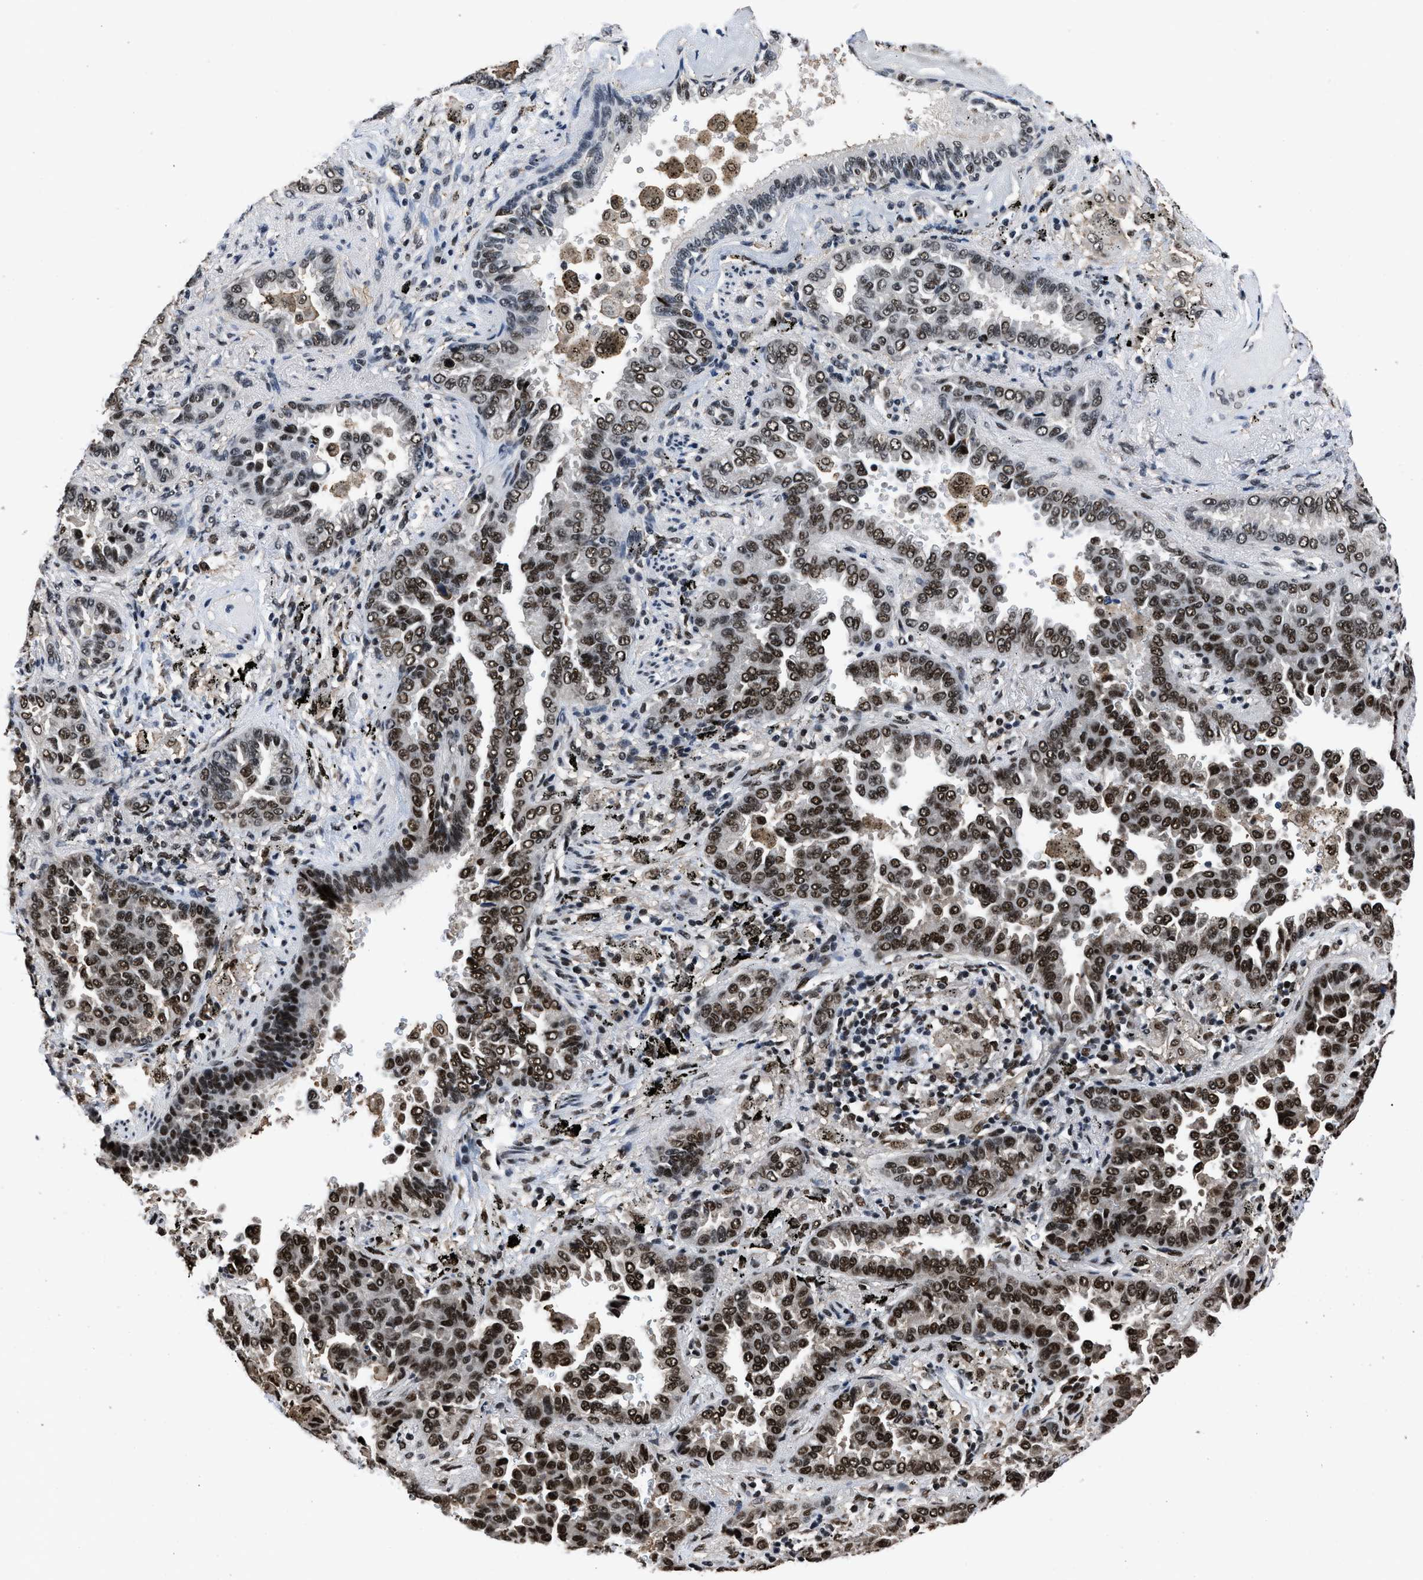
{"staining": {"intensity": "strong", "quantity": ">75%", "location": "nuclear"}, "tissue": "lung cancer", "cell_type": "Tumor cells", "image_type": "cancer", "snomed": [{"axis": "morphology", "description": "Normal tissue, NOS"}, {"axis": "morphology", "description": "Adenocarcinoma, NOS"}, {"axis": "topography", "description": "Lung"}], "caption": "Lung cancer (adenocarcinoma) stained for a protein demonstrates strong nuclear positivity in tumor cells.", "gene": "HNRNPH2", "patient": {"sex": "male", "age": 59}}